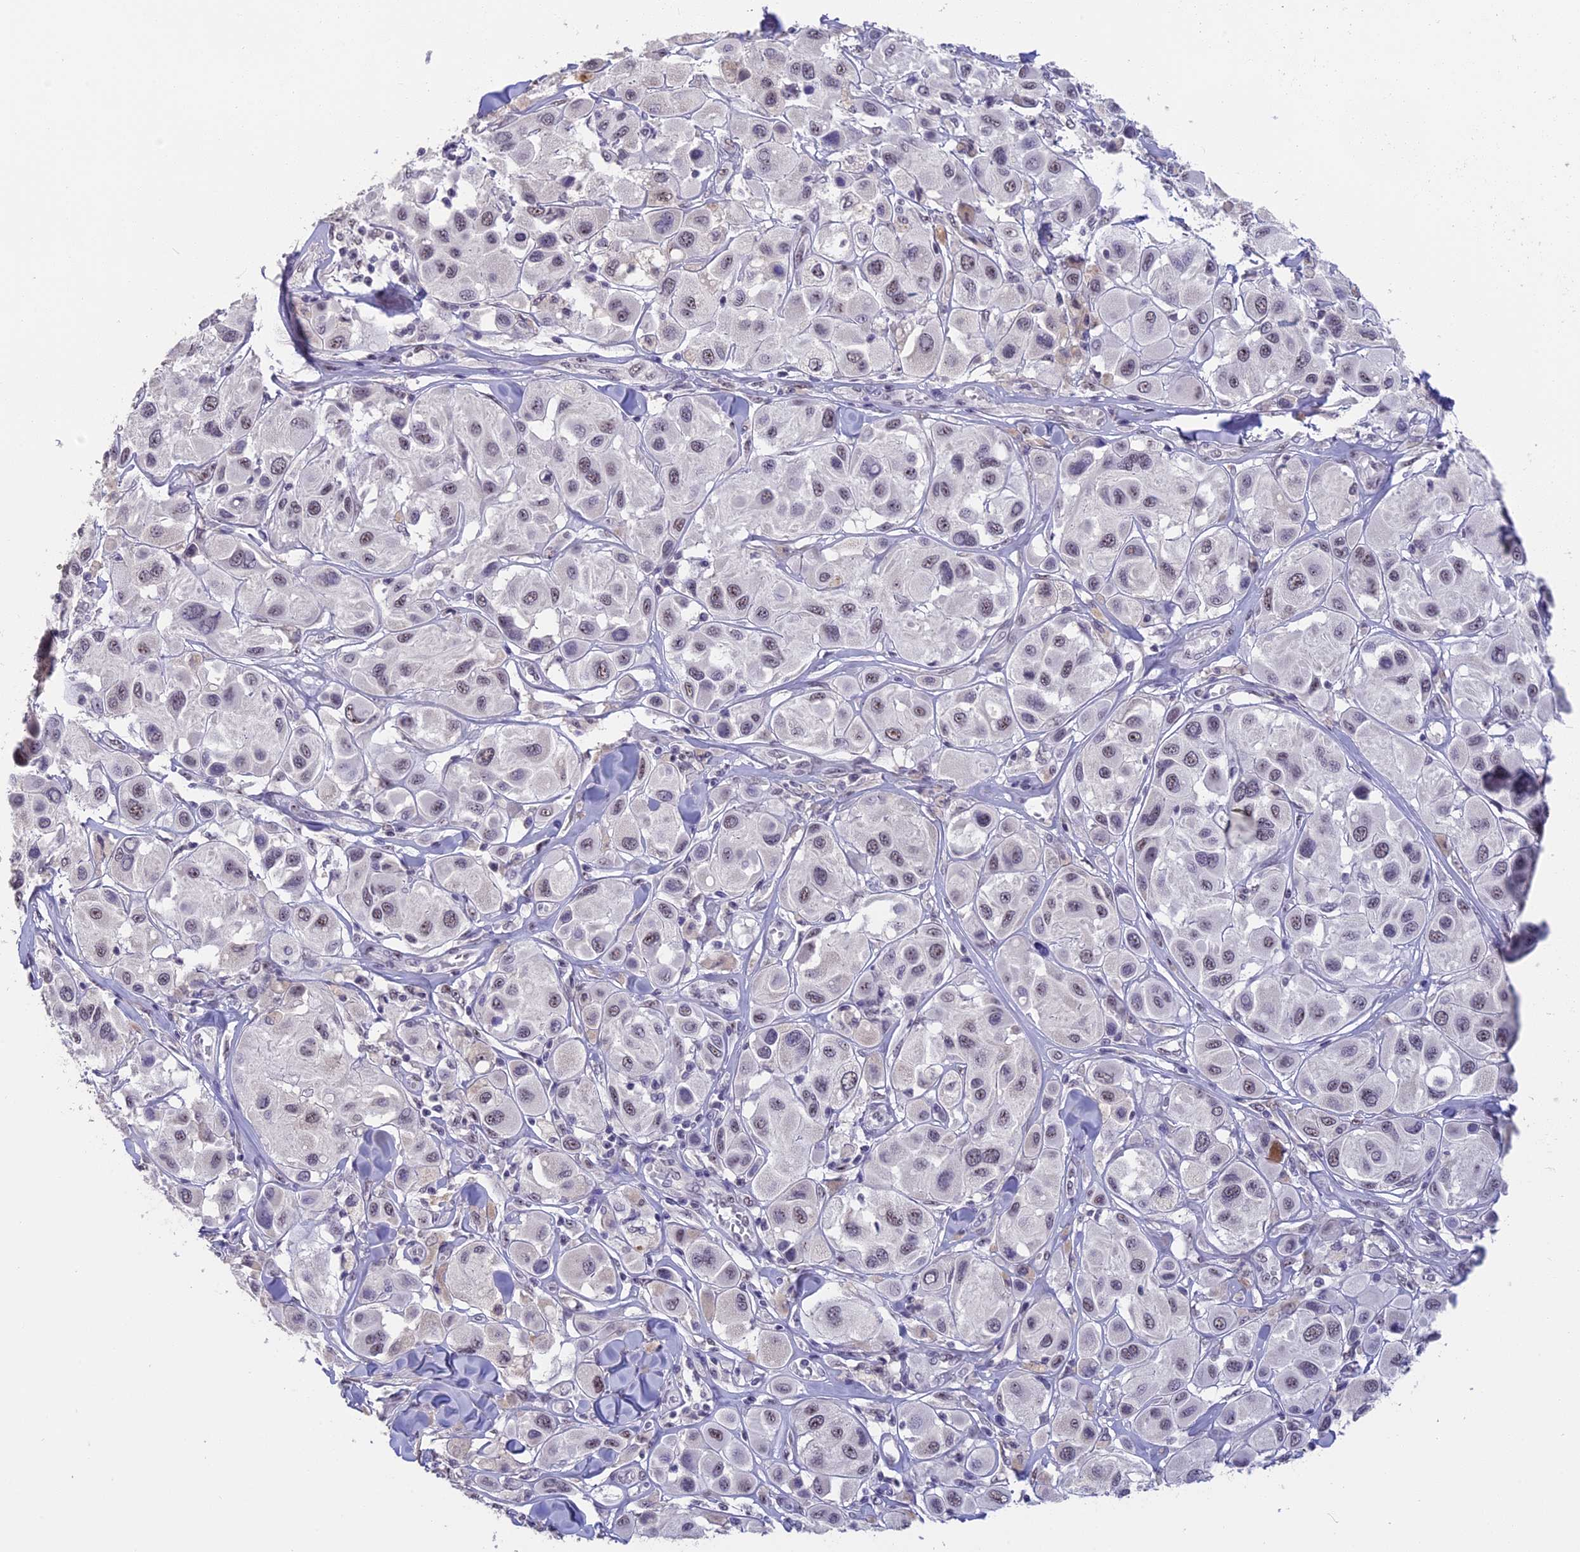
{"staining": {"intensity": "weak", "quantity": "25%-75%", "location": "nuclear"}, "tissue": "melanoma", "cell_type": "Tumor cells", "image_type": "cancer", "snomed": [{"axis": "morphology", "description": "Malignant melanoma, Metastatic site"}, {"axis": "topography", "description": "Skin"}], "caption": "A high-resolution image shows immunohistochemistry staining of melanoma, which shows weak nuclear positivity in about 25%-75% of tumor cells. (Stains: DAB in brown, nuclei in blue, Microscopy: brightfield microscopy at high magnification).", "gene": "SETD2", "patient": {"sex": "male", "age": 41}}